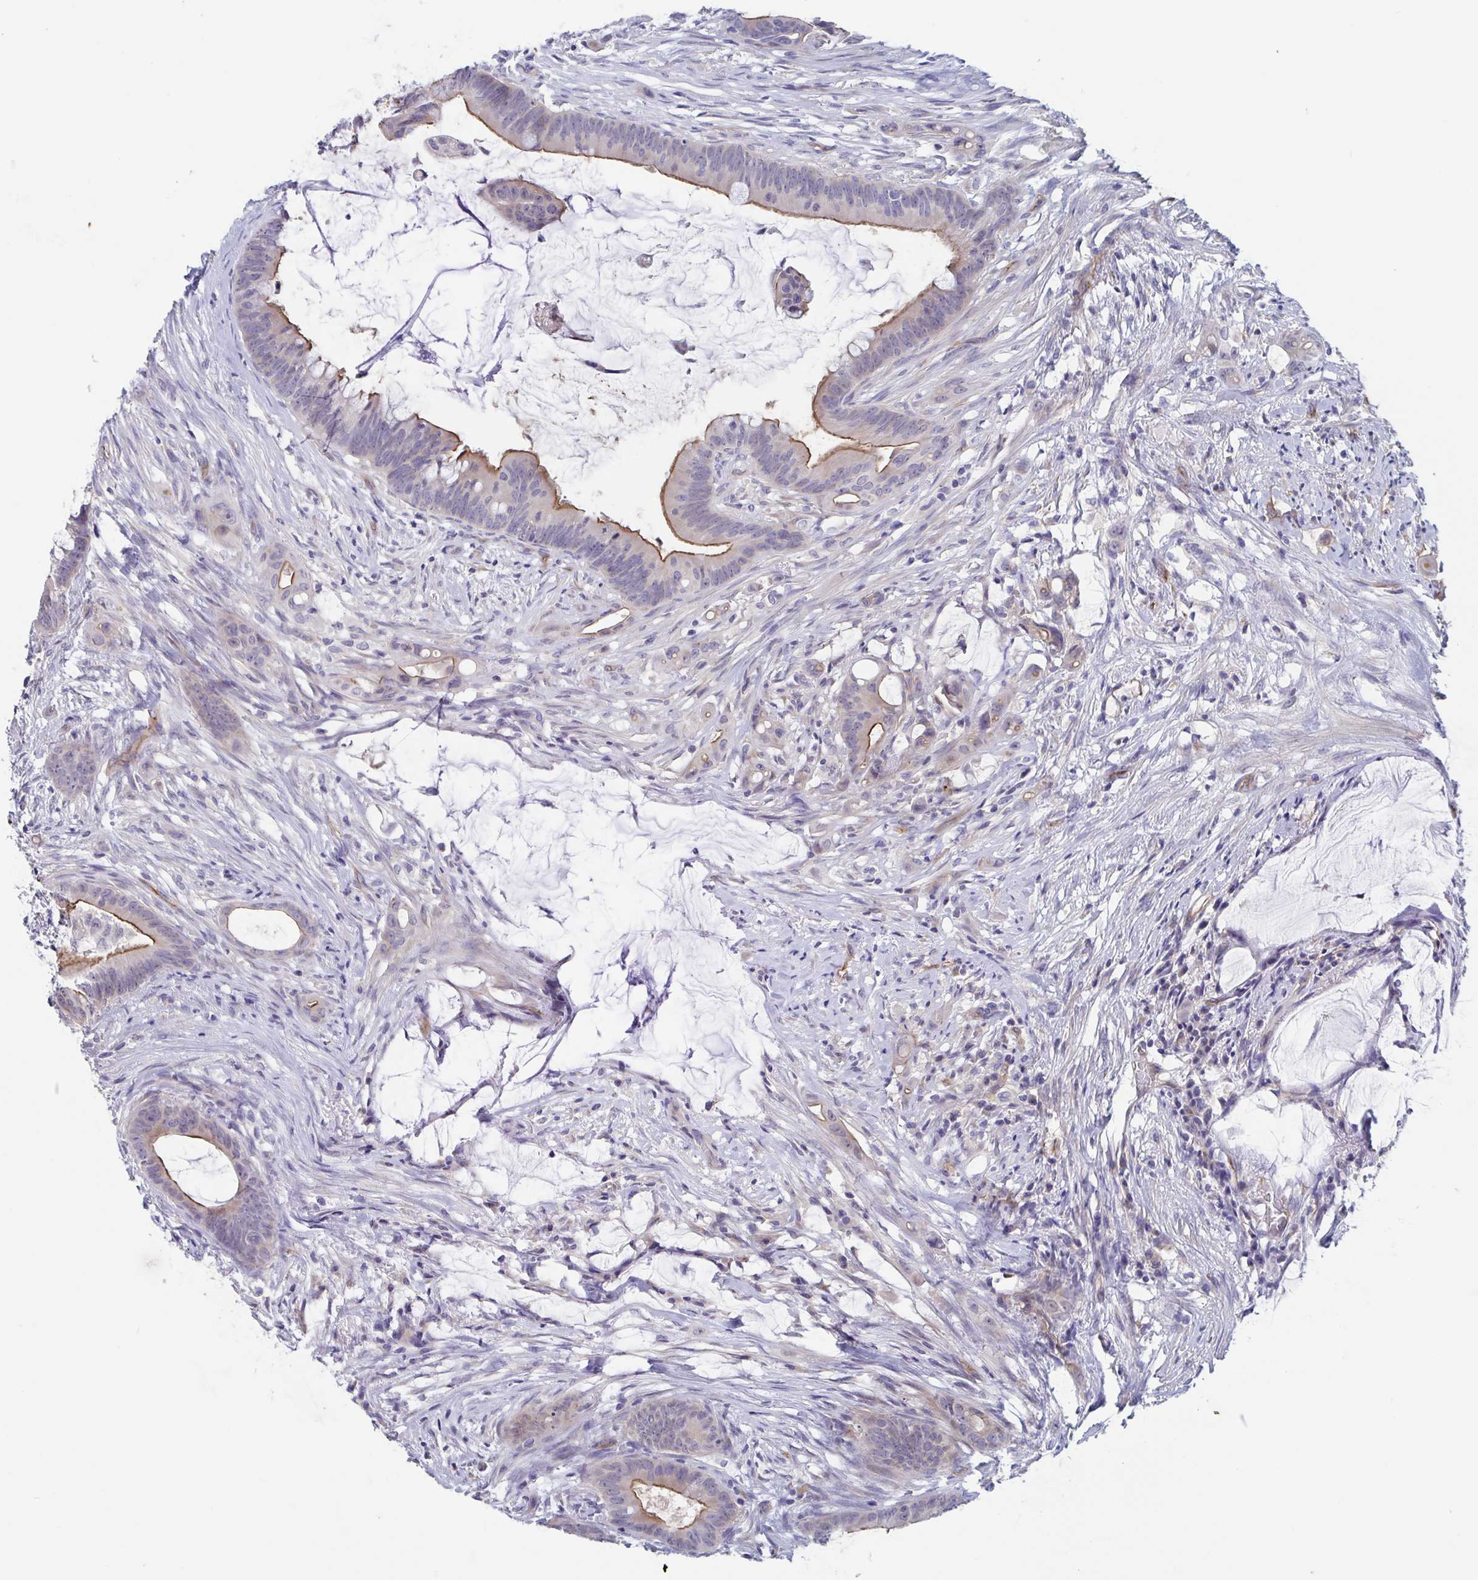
{"staining": {"intensity": "strong", "quantity": "<25%", "location": "cytoplasmic/membranous"}, "tissue": "colorectal cancer", "cell_type": "Tumor cells", "image_type": "cancer", "snomed": [{"axis": "morphology", "description": "Adenocarcinoma, NOS"}, {"axis": "topography", "description": "Colon"}], "caption": "Protein expression analysis of human colorectal cancer (adenocarcinoma) reveals strong cytoplasmic/membranous expression in about <25% of tumor cells. Using DAB (3,3'-diaminobenzidine) (brown) and hematoxylin (blue) stains, captured at high magnification using brightfield microscopy.", "gene": "ST14", "patient": {"sex": "male", "age": 62}}